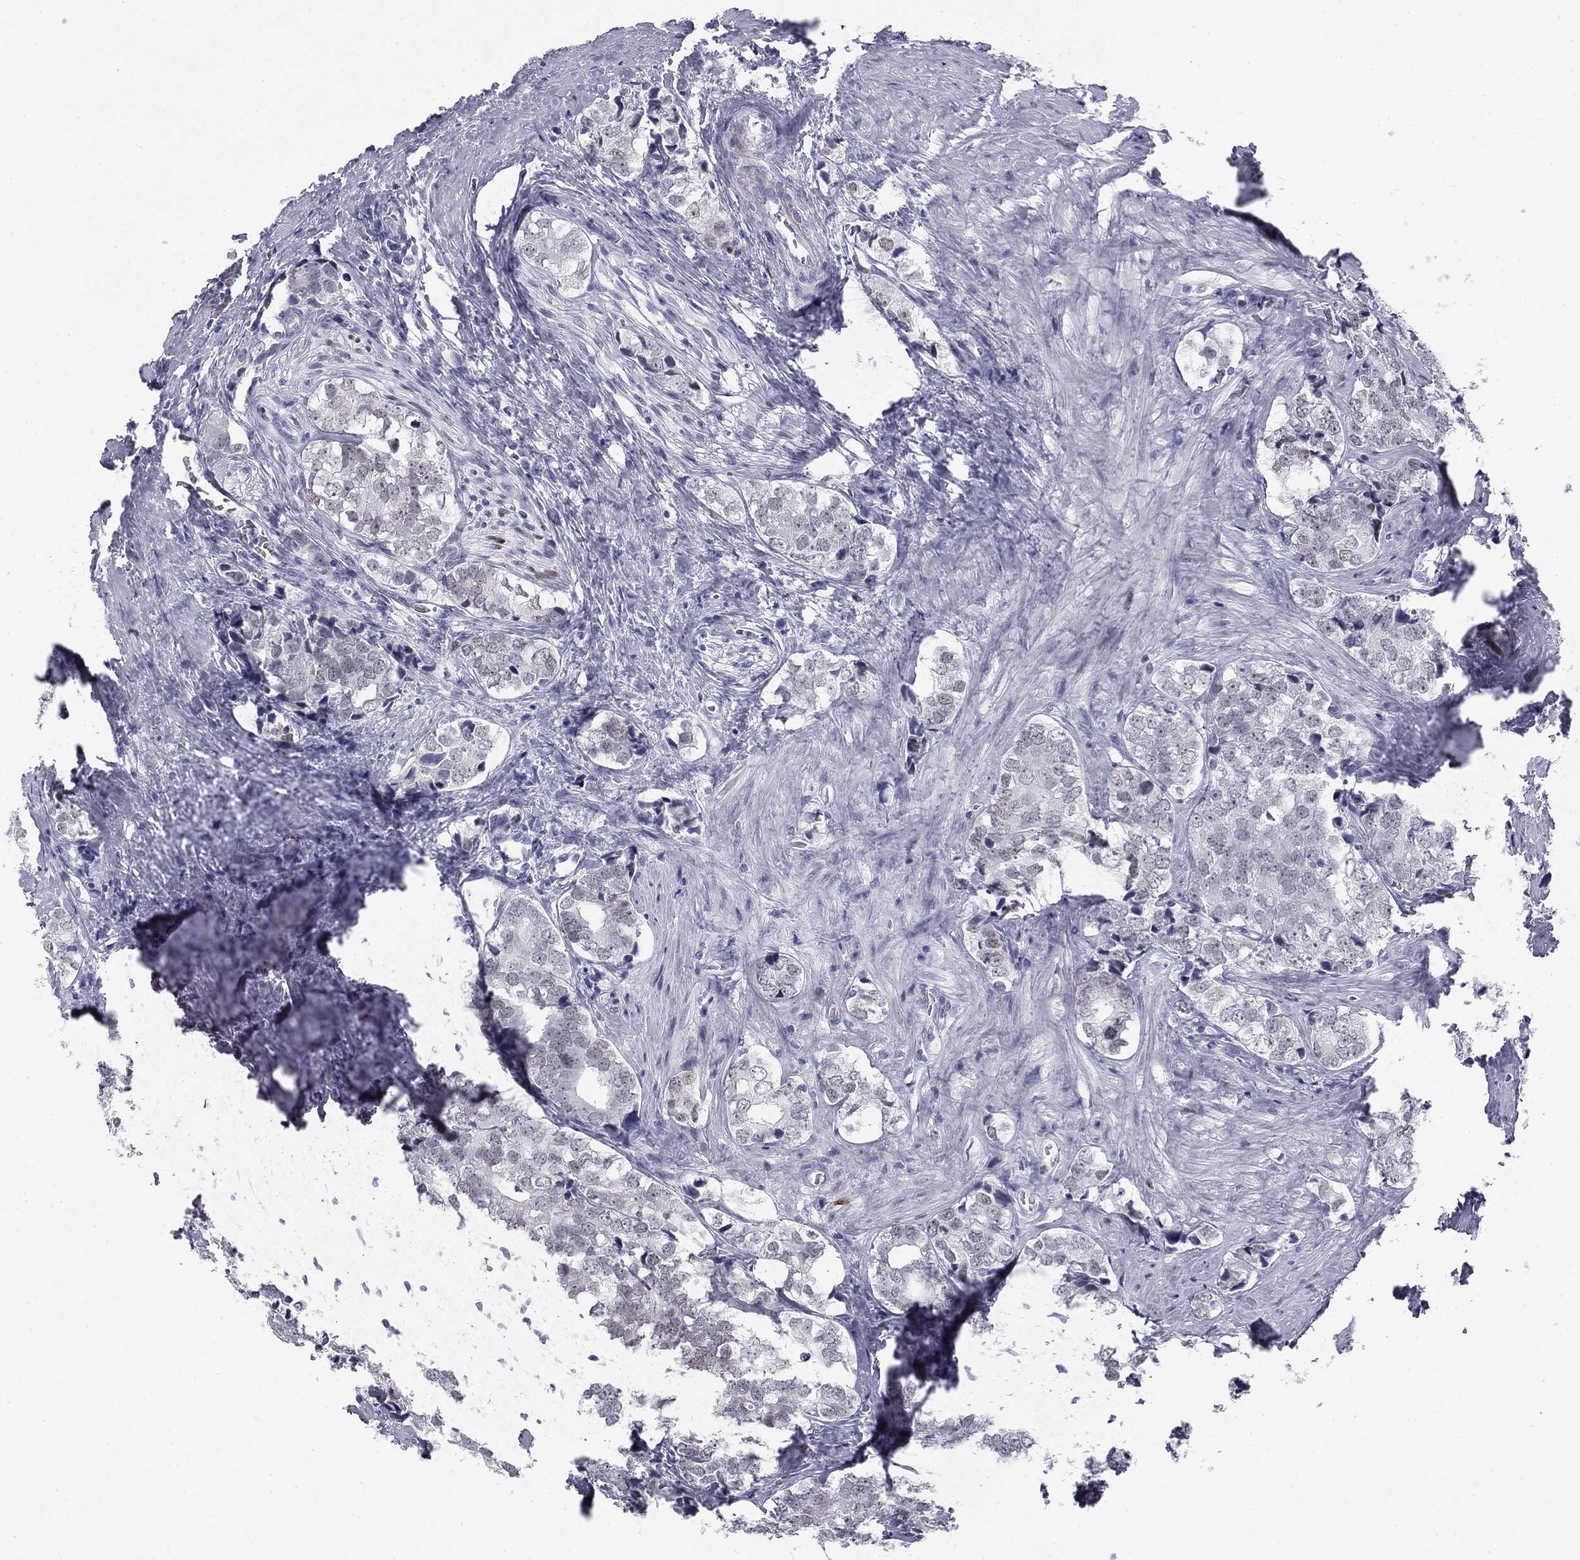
{"staining": {"intensity": "negative", "quantity": "none", "location": "none"}, "tissue": "prostate cancer", "cell_type": "Tumor cells", "image_type": "cancer", "snomed": [{"axis": "morphology", "description": "Adenocarcinoma, NOS"}, {"axis": "topography", "description": "Prostate and seminal vesicle, NOS"}], "caption": "This is an immunohistochemistry (IHC) photomicrograph of prostate cancer. There is no staining in tumor cells.", "gene": "TFAP2B", "patient": {"sex": "male", "age": 63}}